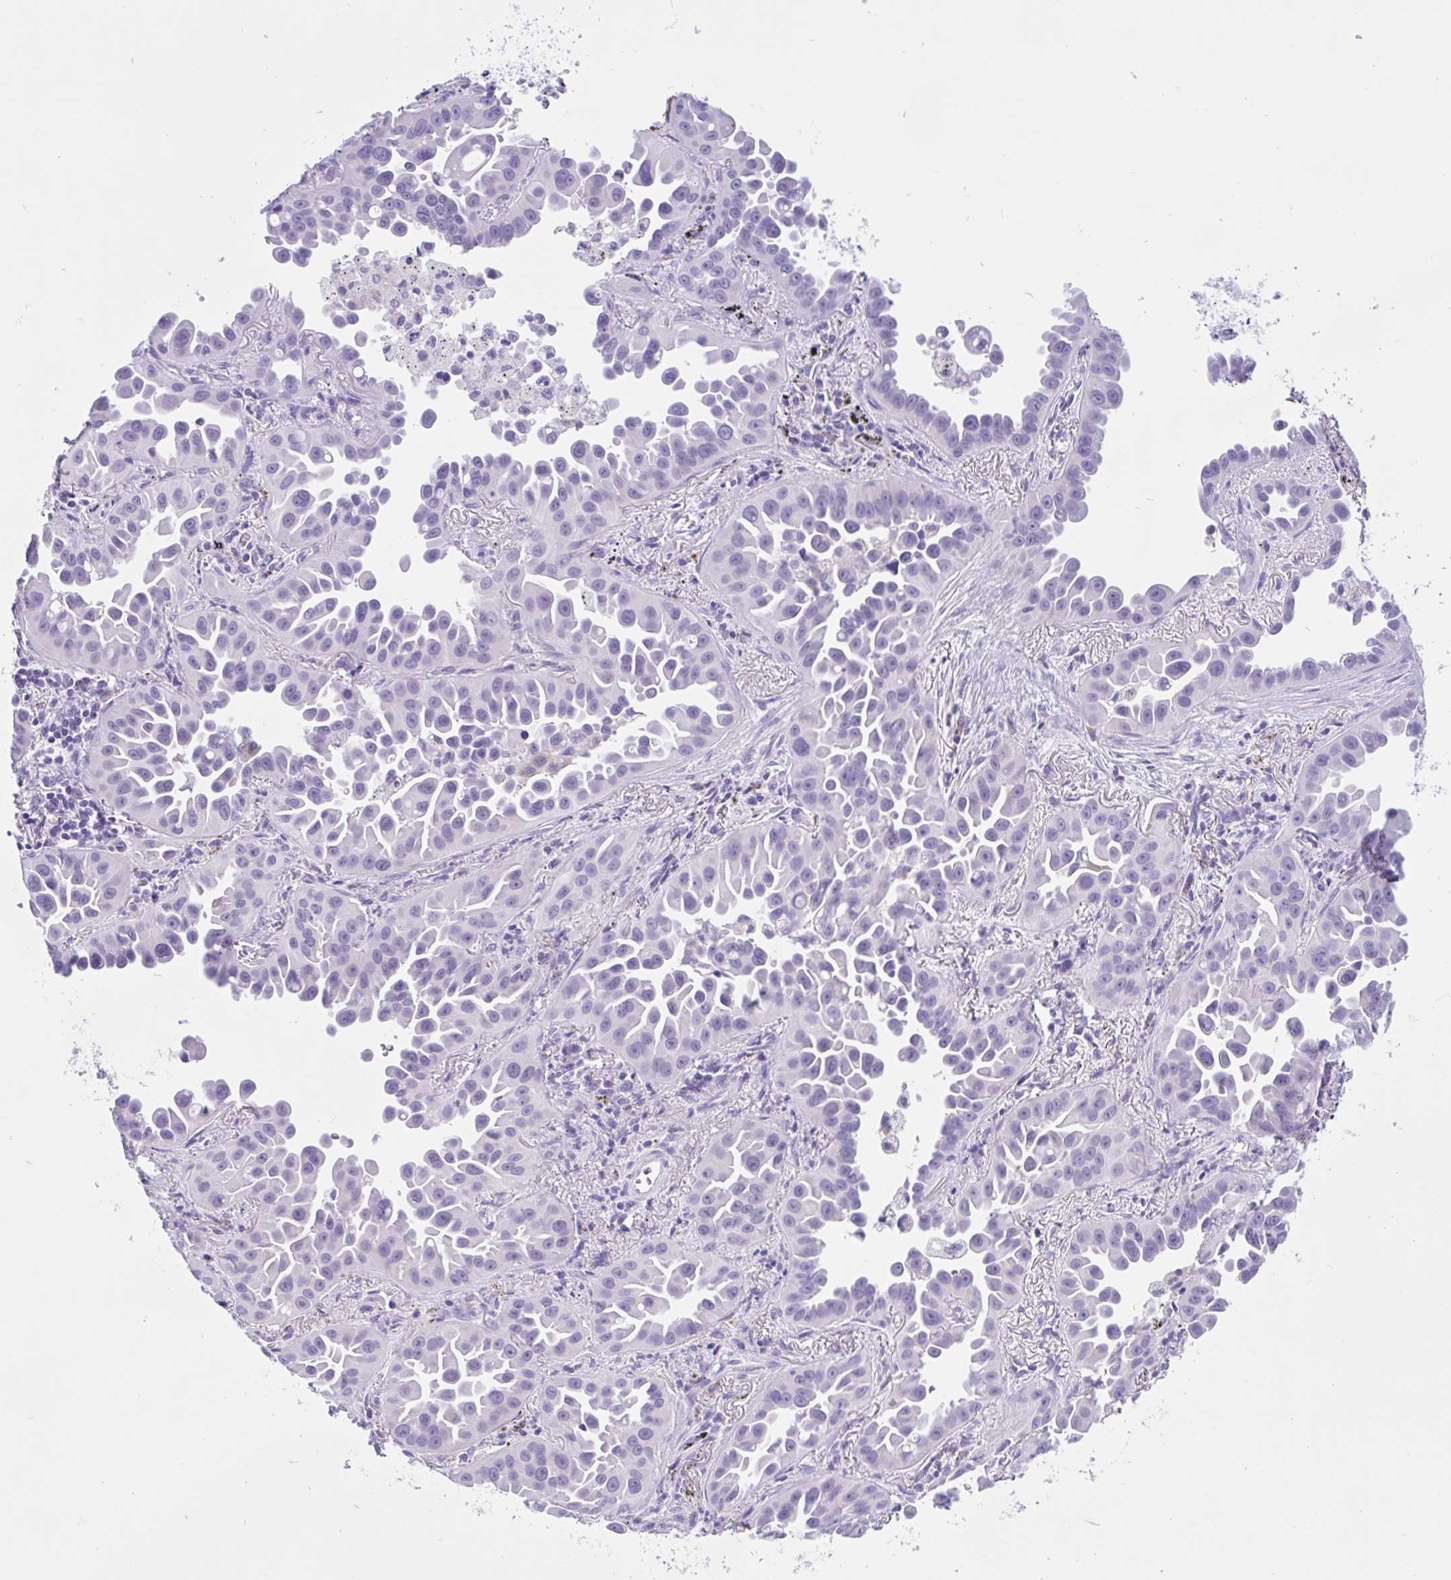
{"staining": {"intensity": "negative", "quantity": "none", "location": "none"}, "tissue": "lung cancer", "cell_type": "Tumor cells", "image_type": "cancer", "snomed": [{"axis": "morphology", "description": "Adenocarcinoma, NOS"}, {"axis": "topography", "description": "Lung"}], "caption": "Adenocarcinoma (lung) was stained to show a protein in brown. There is no significant staining in tumor cells.", "gene": "ZNF319", "patient": {"sex": "male", "age": 68}}